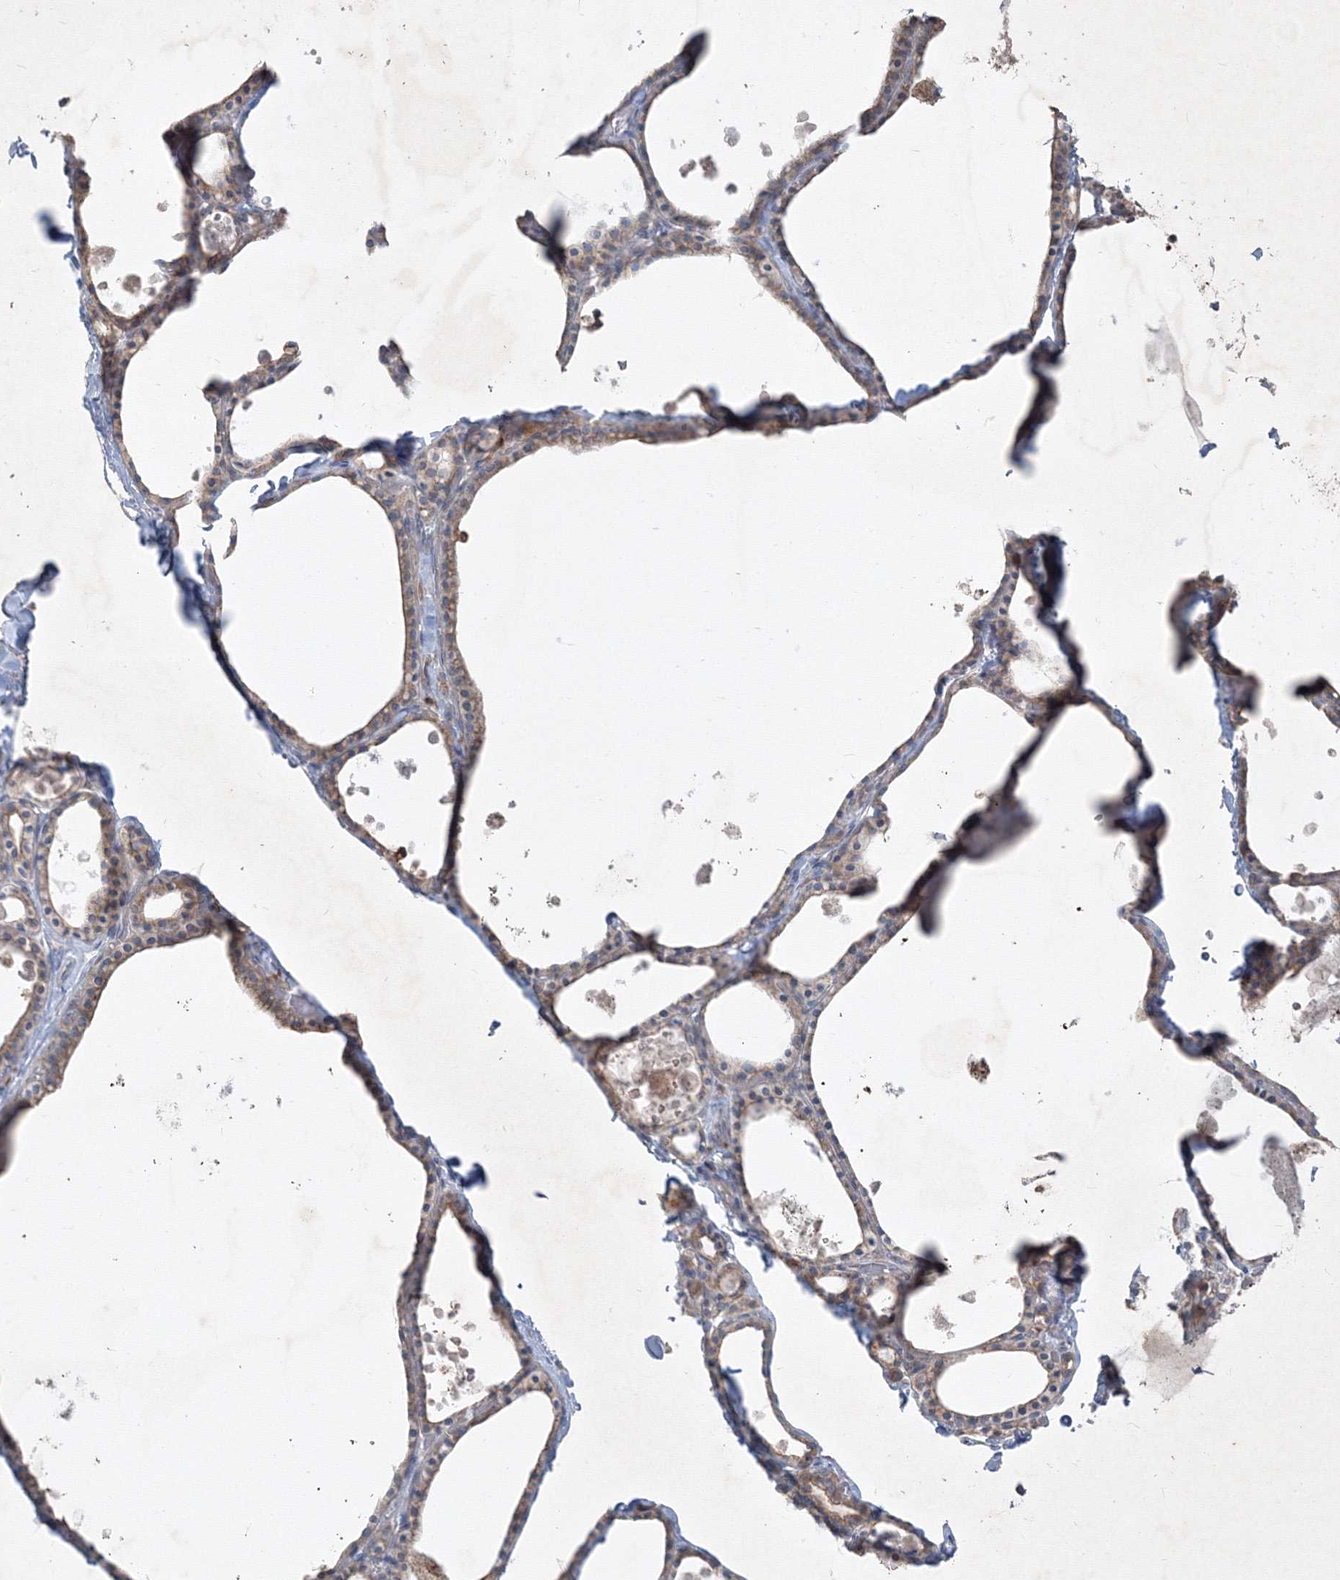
{"staining": {"intensity": "weak", "quantity": "25%-75%", "location": "cytoplasmic/membranous"}, "tissue": "thyroid gland", "cell_type": "Glandular cells", "image_type": "normal", "snomed": [{"axis": "morphology", "description": "Normal tissue, NOS"}, {"axis": "topography", "description": "Thyroid gland"}], "caption": "This is a micrograph of IHC staining of unremarkable thyroid gland, which shows weak staining in the cytoplasmic/membranous of glandular cells.", "gene": "IFNAR1", "patient": {"sex": "male", "age": 56}}